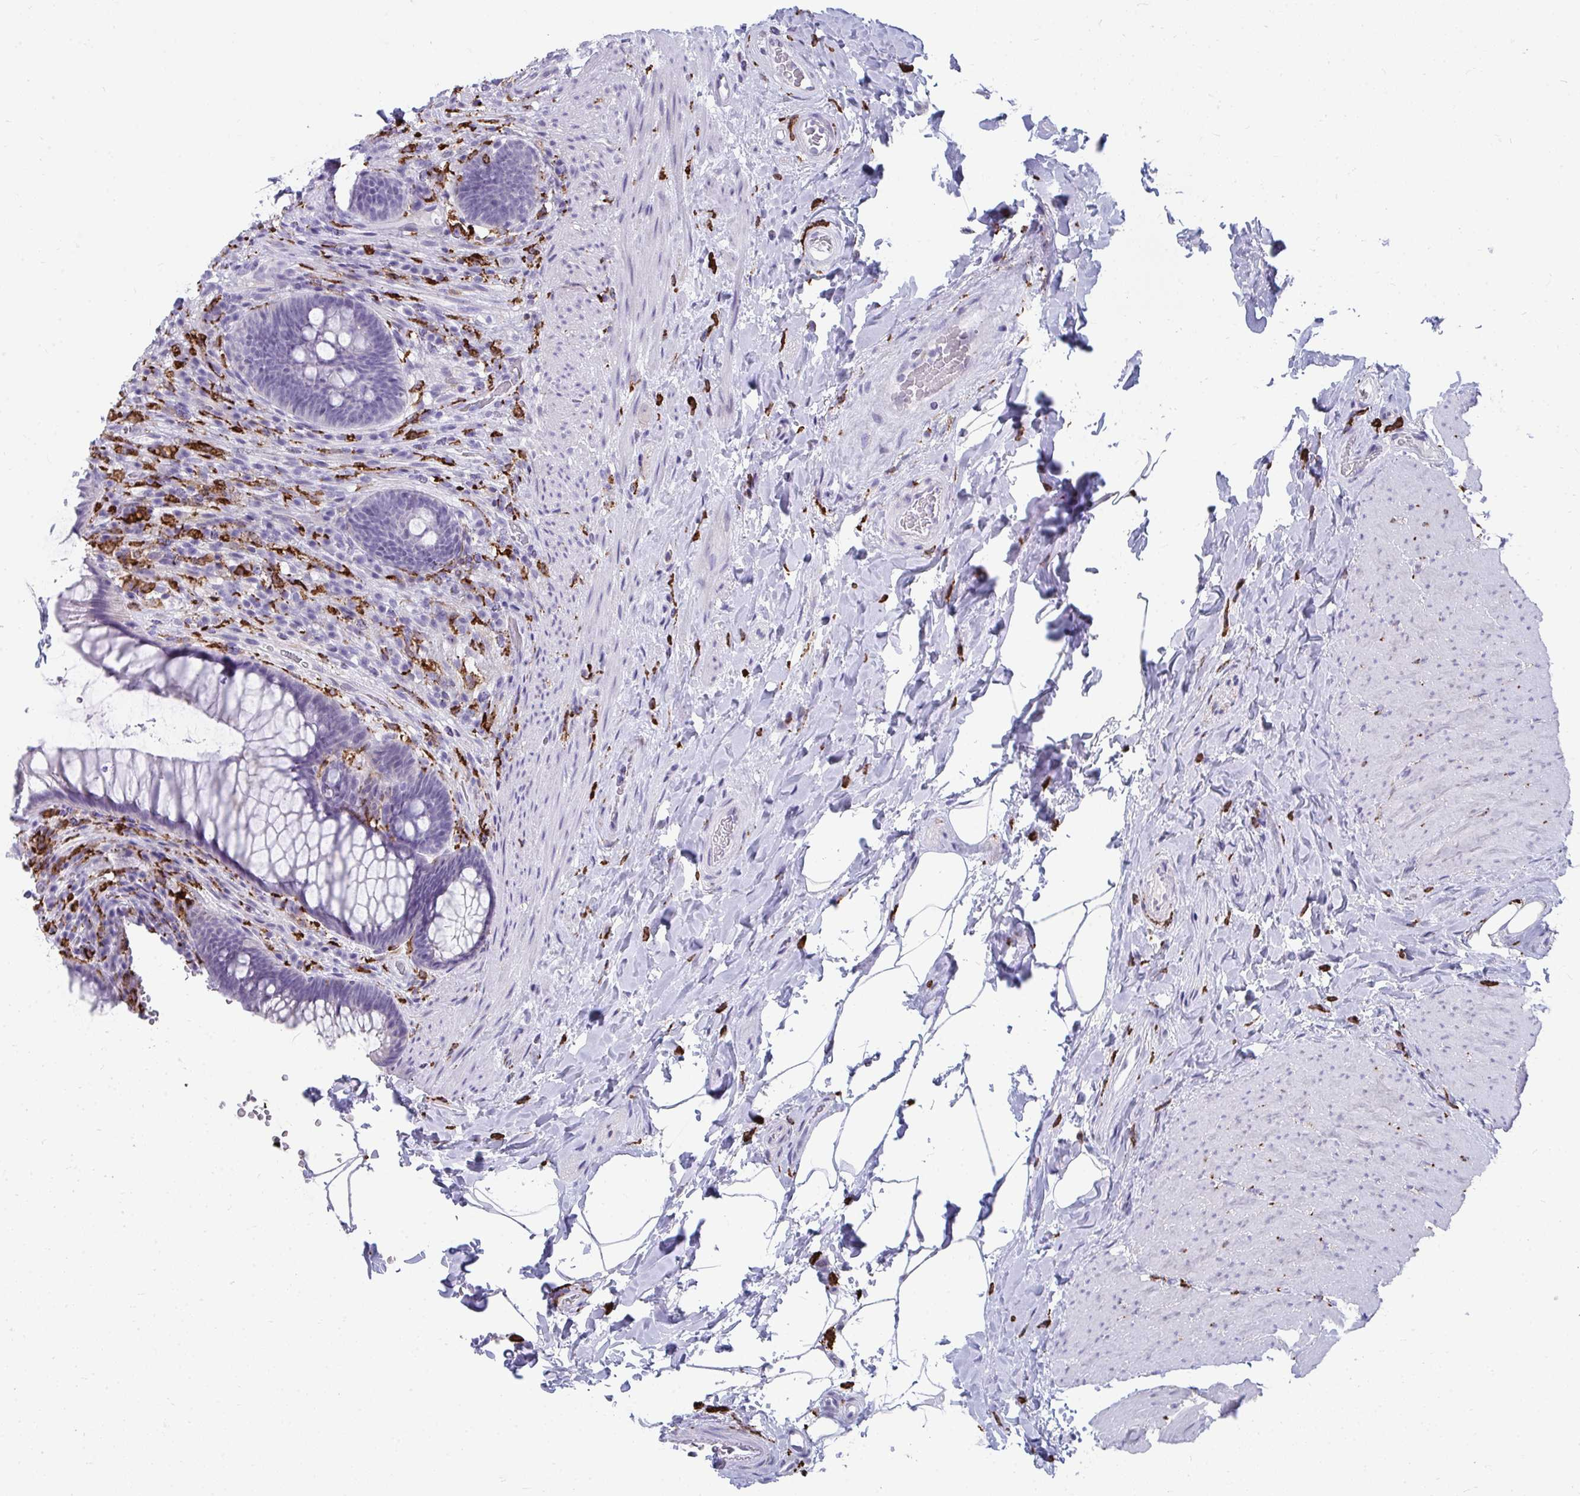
{"staining": {"intensity": "negative", "quantity": "none", "location": "none"}, "tissue": "rectum", "cell_type": "Glandular cells", "image_type": "normal", "snomed": [{"axis": "morphology", "description": "Normal tissue, NOS"}, {"axis": "topography", "description": "Rectum"}], "caption": "Glandular cells show no significant staining in unremarkable rectum.", "gene": "CD163", "patient": {"sex": "male", "age": 53}}